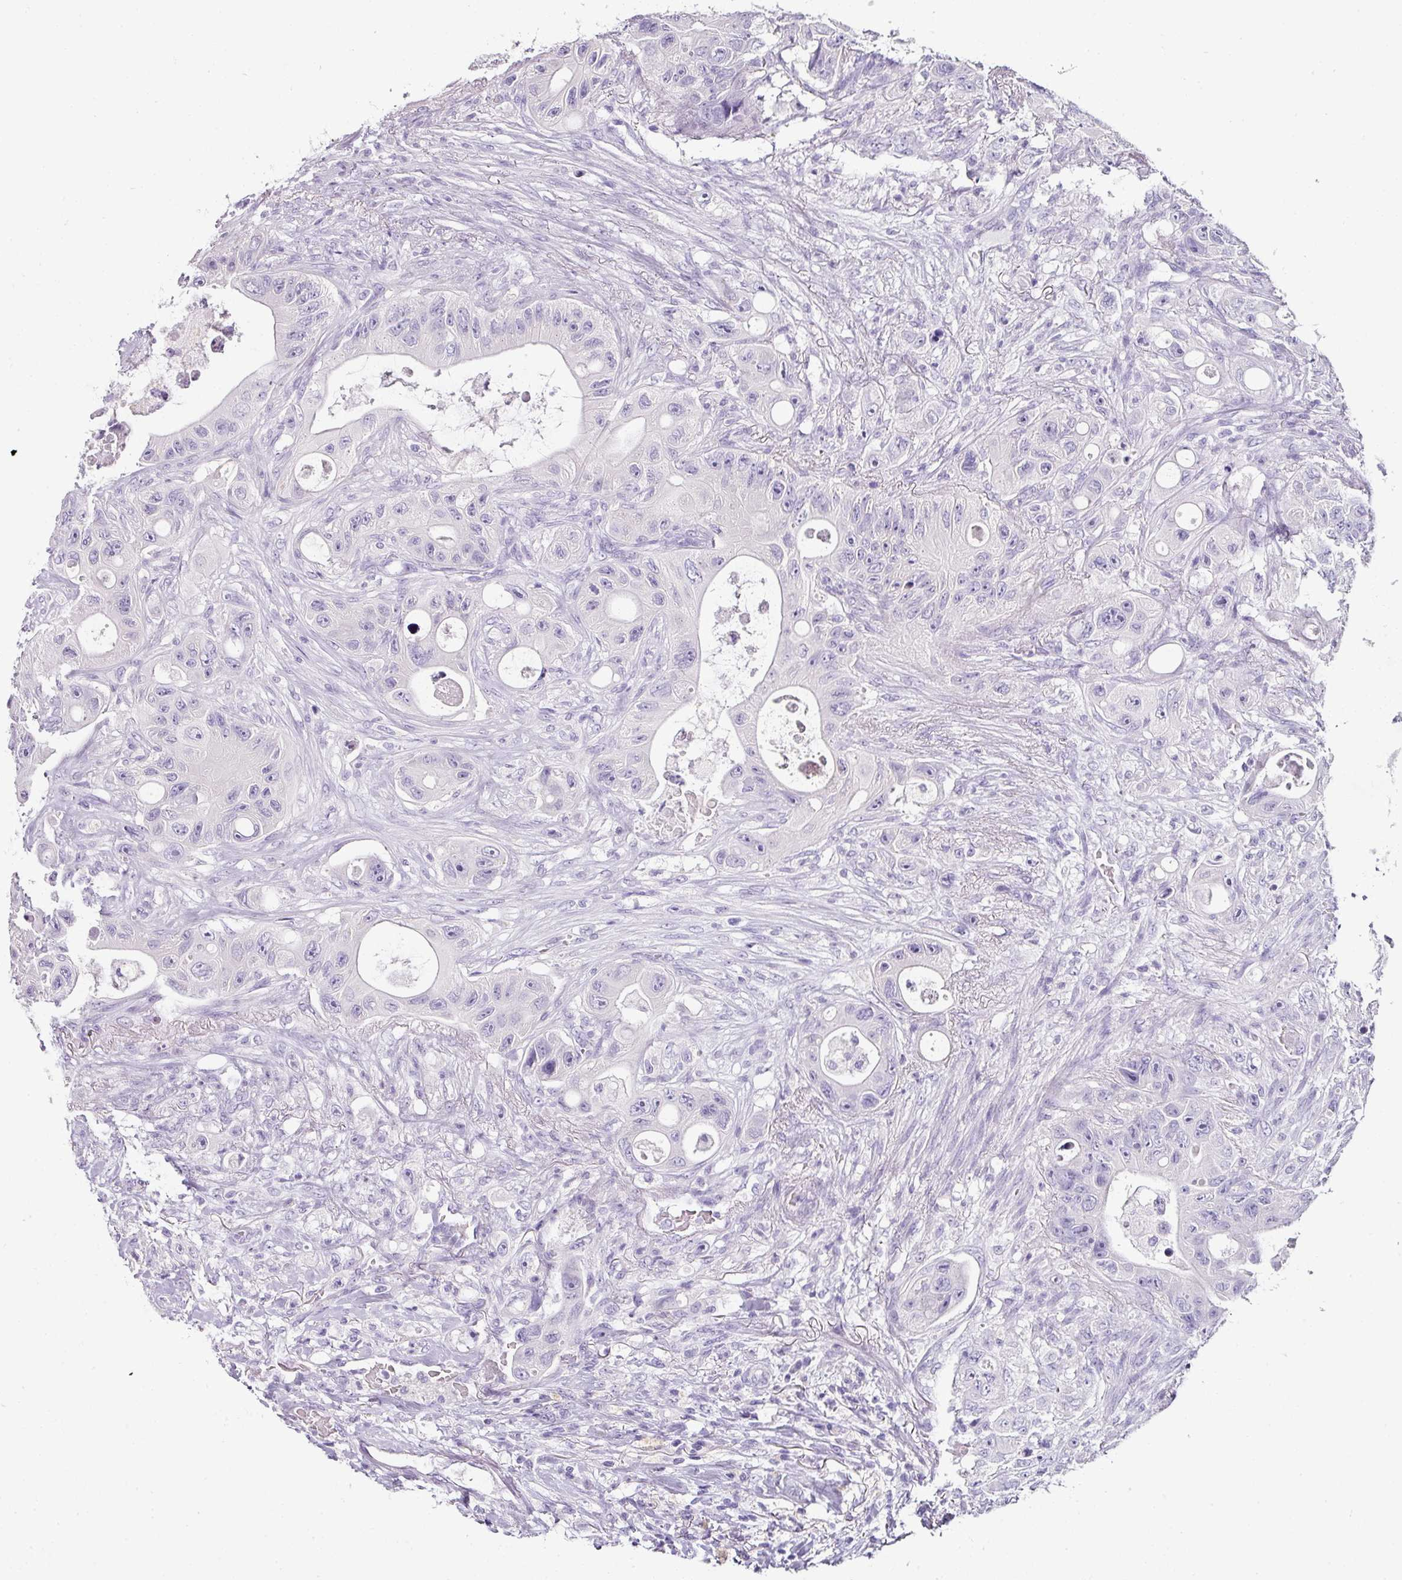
{"staining": {"intensity": "negative", "quantity": "none", "location": "none"}, "tissue": "colorectal cancer", "cell_type": "Tumor cells", "image_type": "cancer", "snomed": [{"axis": "morphology", "description": "Adenocarcinoma, NOS"}, {"axis": "topography", "description": "Colon"}], "caption": "DAB immunohistochemical staining of colorectal cancer exhibits no significant staining in tumor cells.", "gene": "NAPSA", "patient": {"sex": "female", "age": 46}}